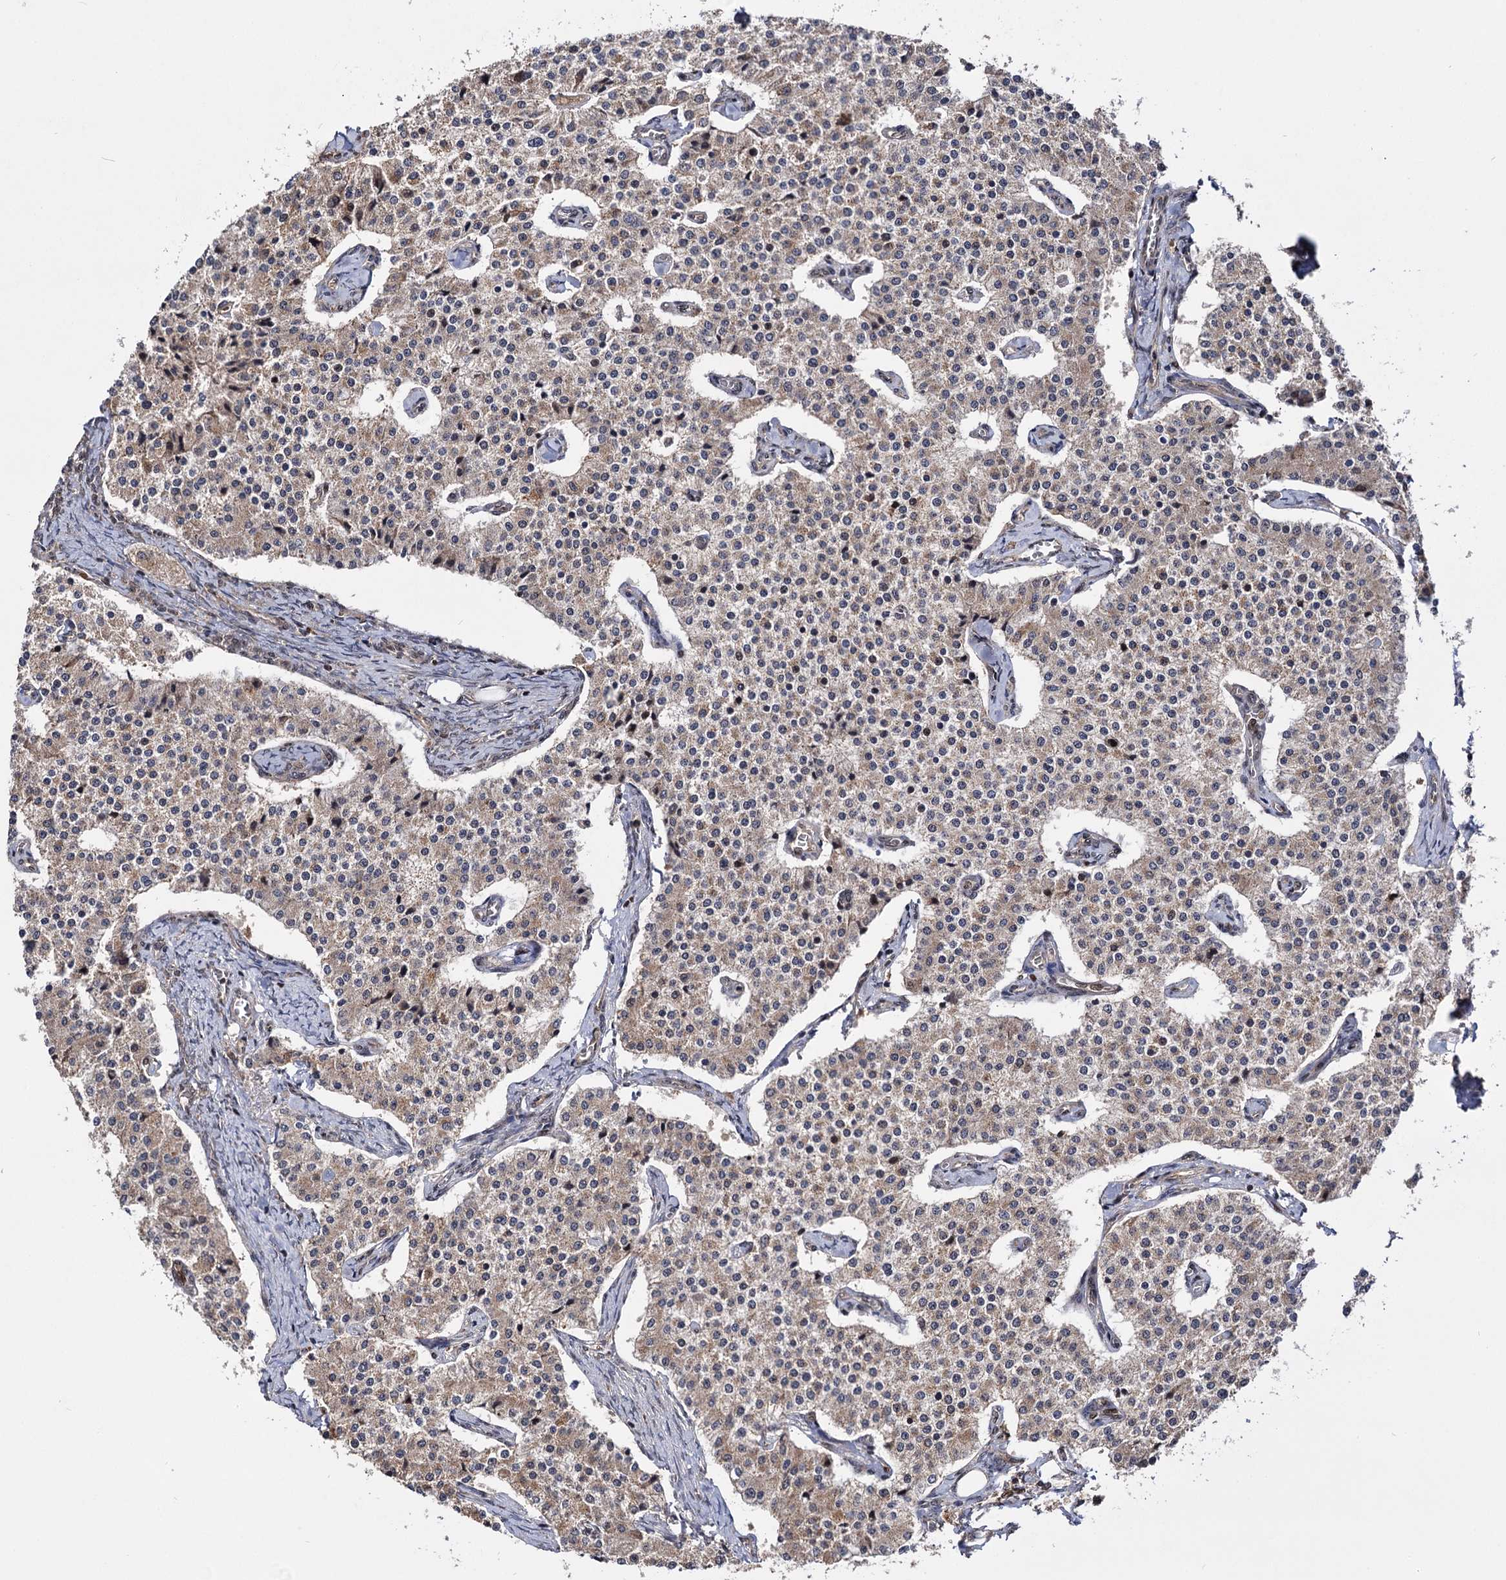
{"staining": {"intensity": "weak", "quantity": "25%-75%", "location": "cytoplasmic/membranous"}, "tissue": "carcinoid", "cell_type": "Tumor cells", "image_type": "cancer", "snomed": [{"axis": "morphology", "description": "Carcinoid, malignant, NOS"}, {"axis": "topography", "description": "Colon"}], "caption": "This micrograph shows immunohistochemistry staining of human malignant carcinoid, with low weak cytoplasmic/membranous staining in about 25%-75% of tumor cells.", "gene": "CEP76", "patient": {"sex": "female", "age": 52}}